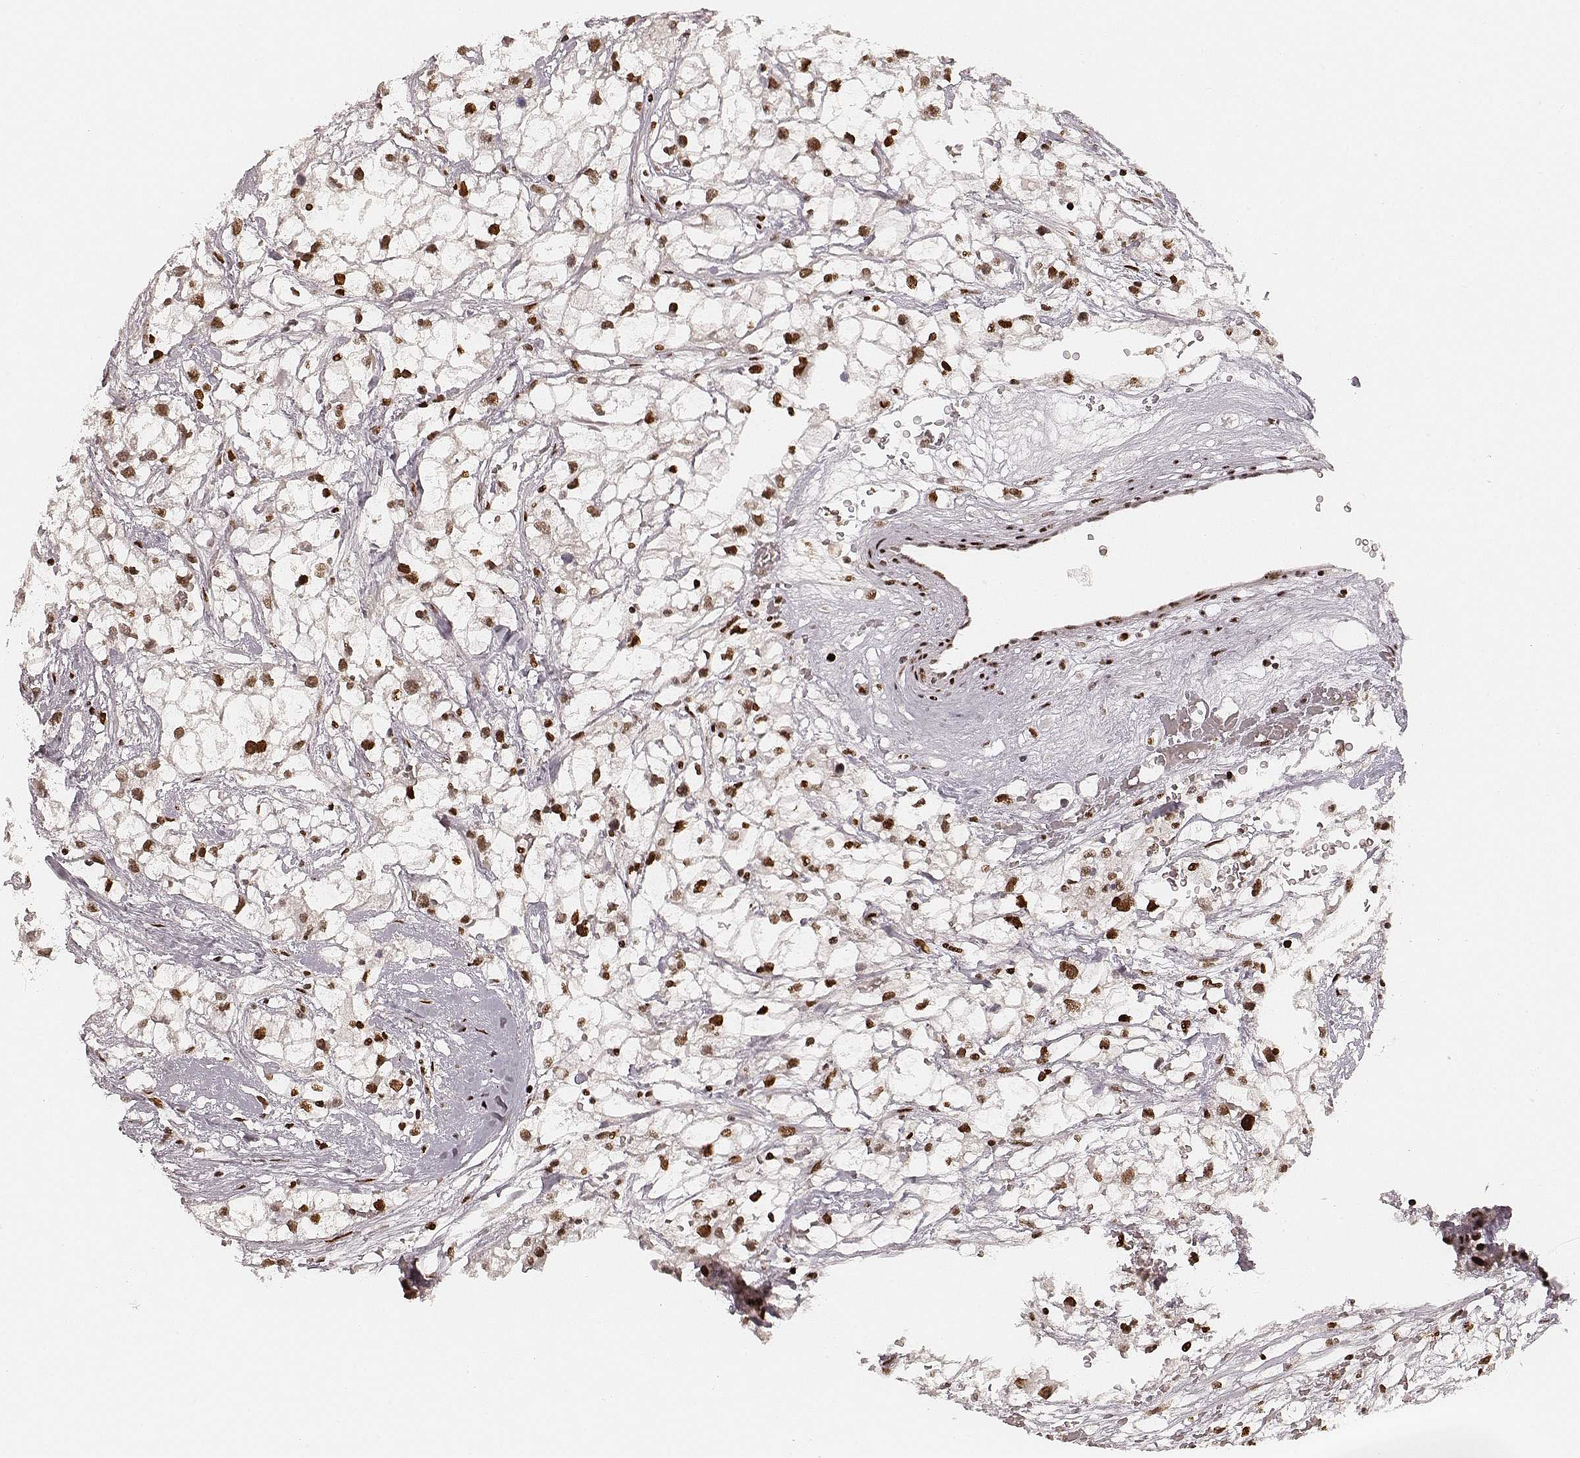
{"staining": {"intensity": "strong", "quantity": ">75%", "location": "nuclear"}, "tissue": "renal cancer", "cell_type": "Tumor cells", "image_type": "cancer", "snomed": [{"axis": "morphology", "description": "Adenocarcinoma, NOS"}, {"axis": "topography", "description": "Kidney"}], "caption": "A high-resolution histopathology image shows immunohistochemistry (IHC) staining of renal cancer (adenocarcinoma), which displays strong nuclear staining in about >75% of tumor cells.", "gene": "HNRNPC", "patient": {"sex": "male", "age": 59}}